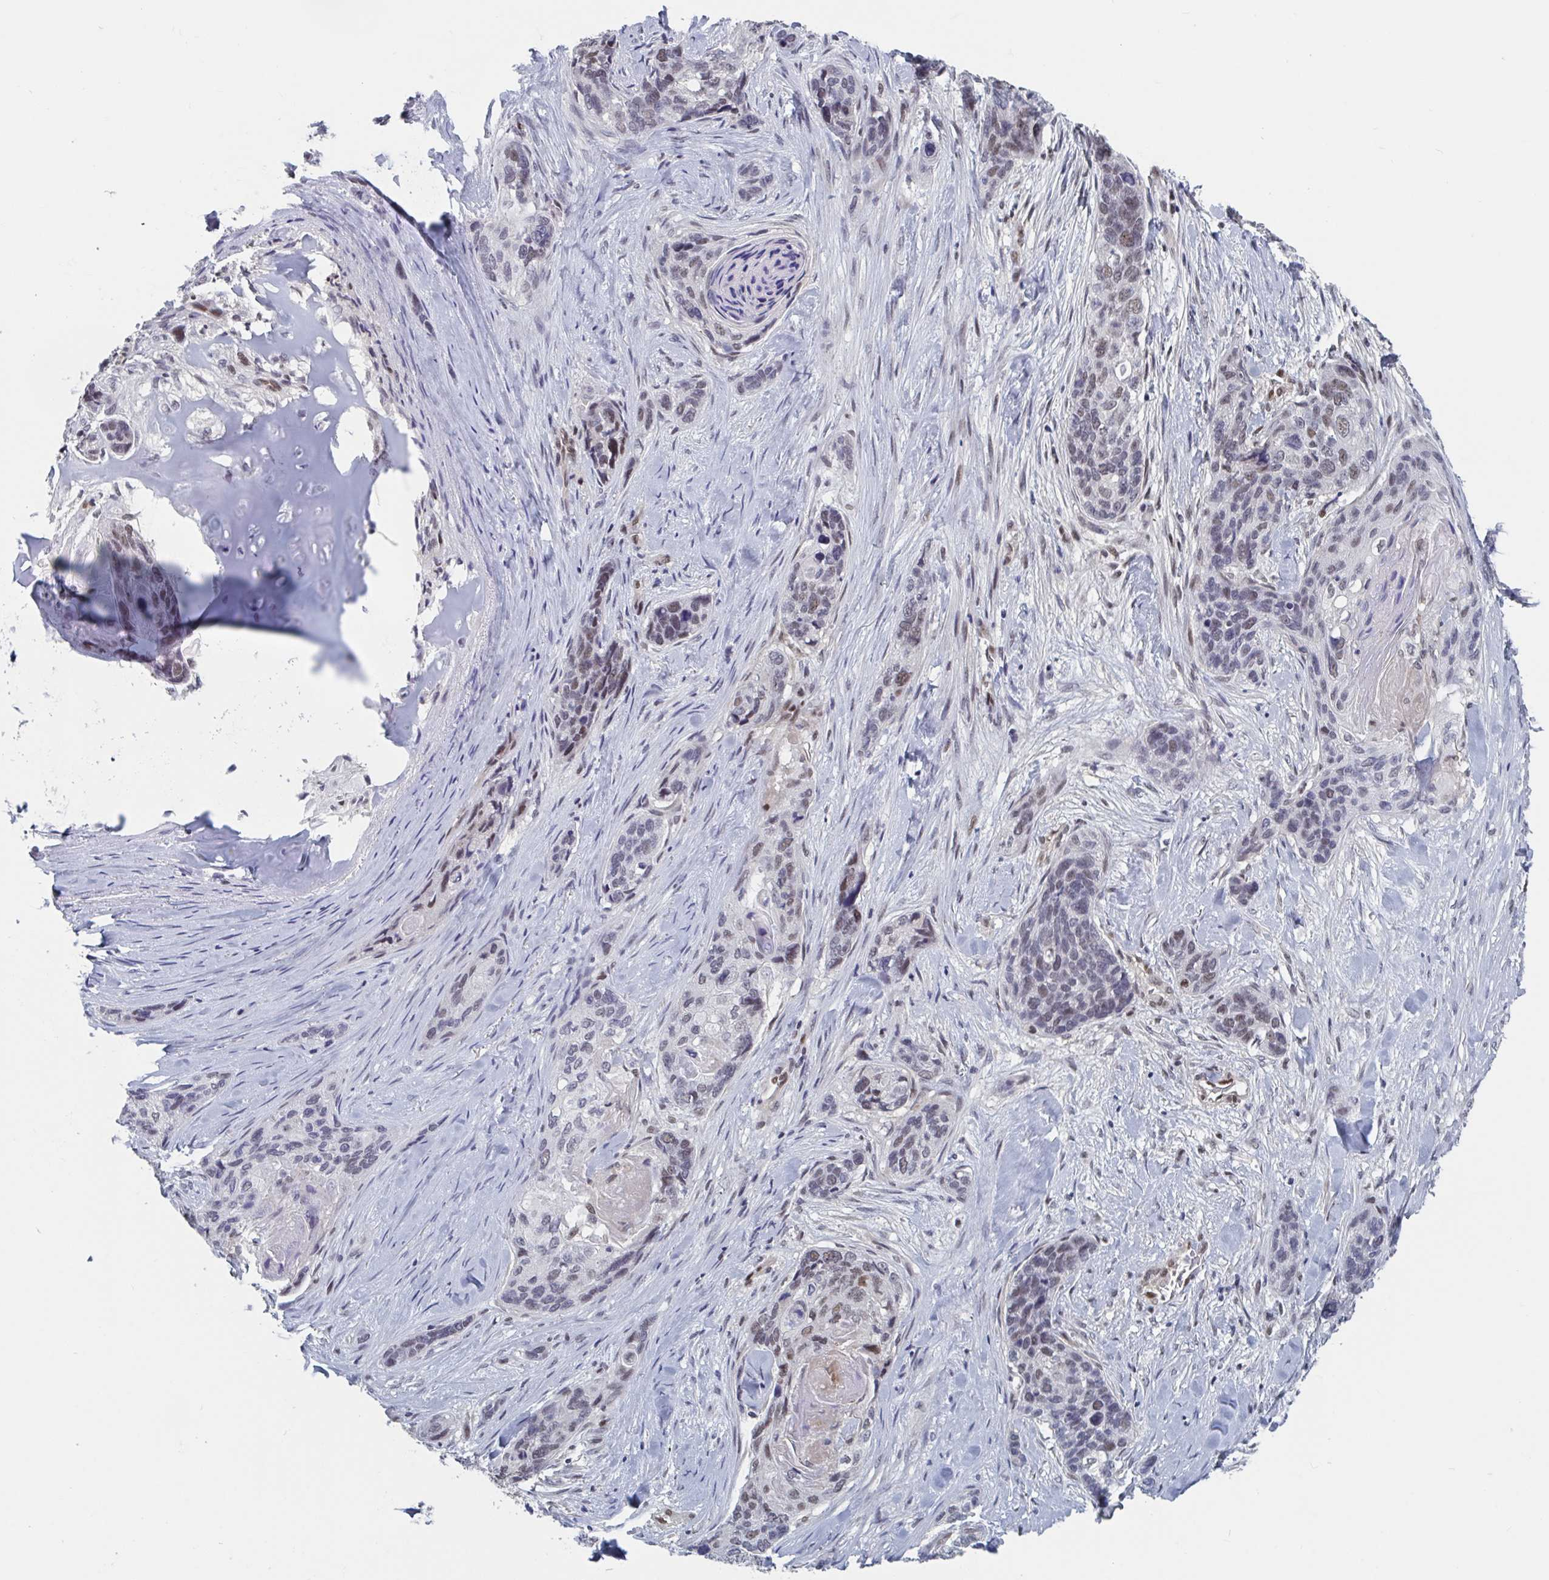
{"staining": {"intensity": "weak", "quantity": "25%-75%", "location": "nuclear"}, "tissue": "lung cancer", "cell_type": "Tumor cells", "image_type": "cancer", "snomed": [{"axis": "morphology", "description": "Squamous cell carcinoma, NOS"}, {"axis": "morphology", "description": "Squamous cell carcinoma, metastatic, NOS"}, {"axis": "topography", "description": "Lymph node"}, {"axis": "topography", "description": "Lung"}], "caption": "A high-resolution histopathology image shows immunohistochemistry staining of metastatic squamous cell carcinoma (lung), which exhibits weak nuclear positivity in approximately 25%-75% of tumor cells.", "gene": "BCL7B", "patient": {"sex": "male", "age": 41}}